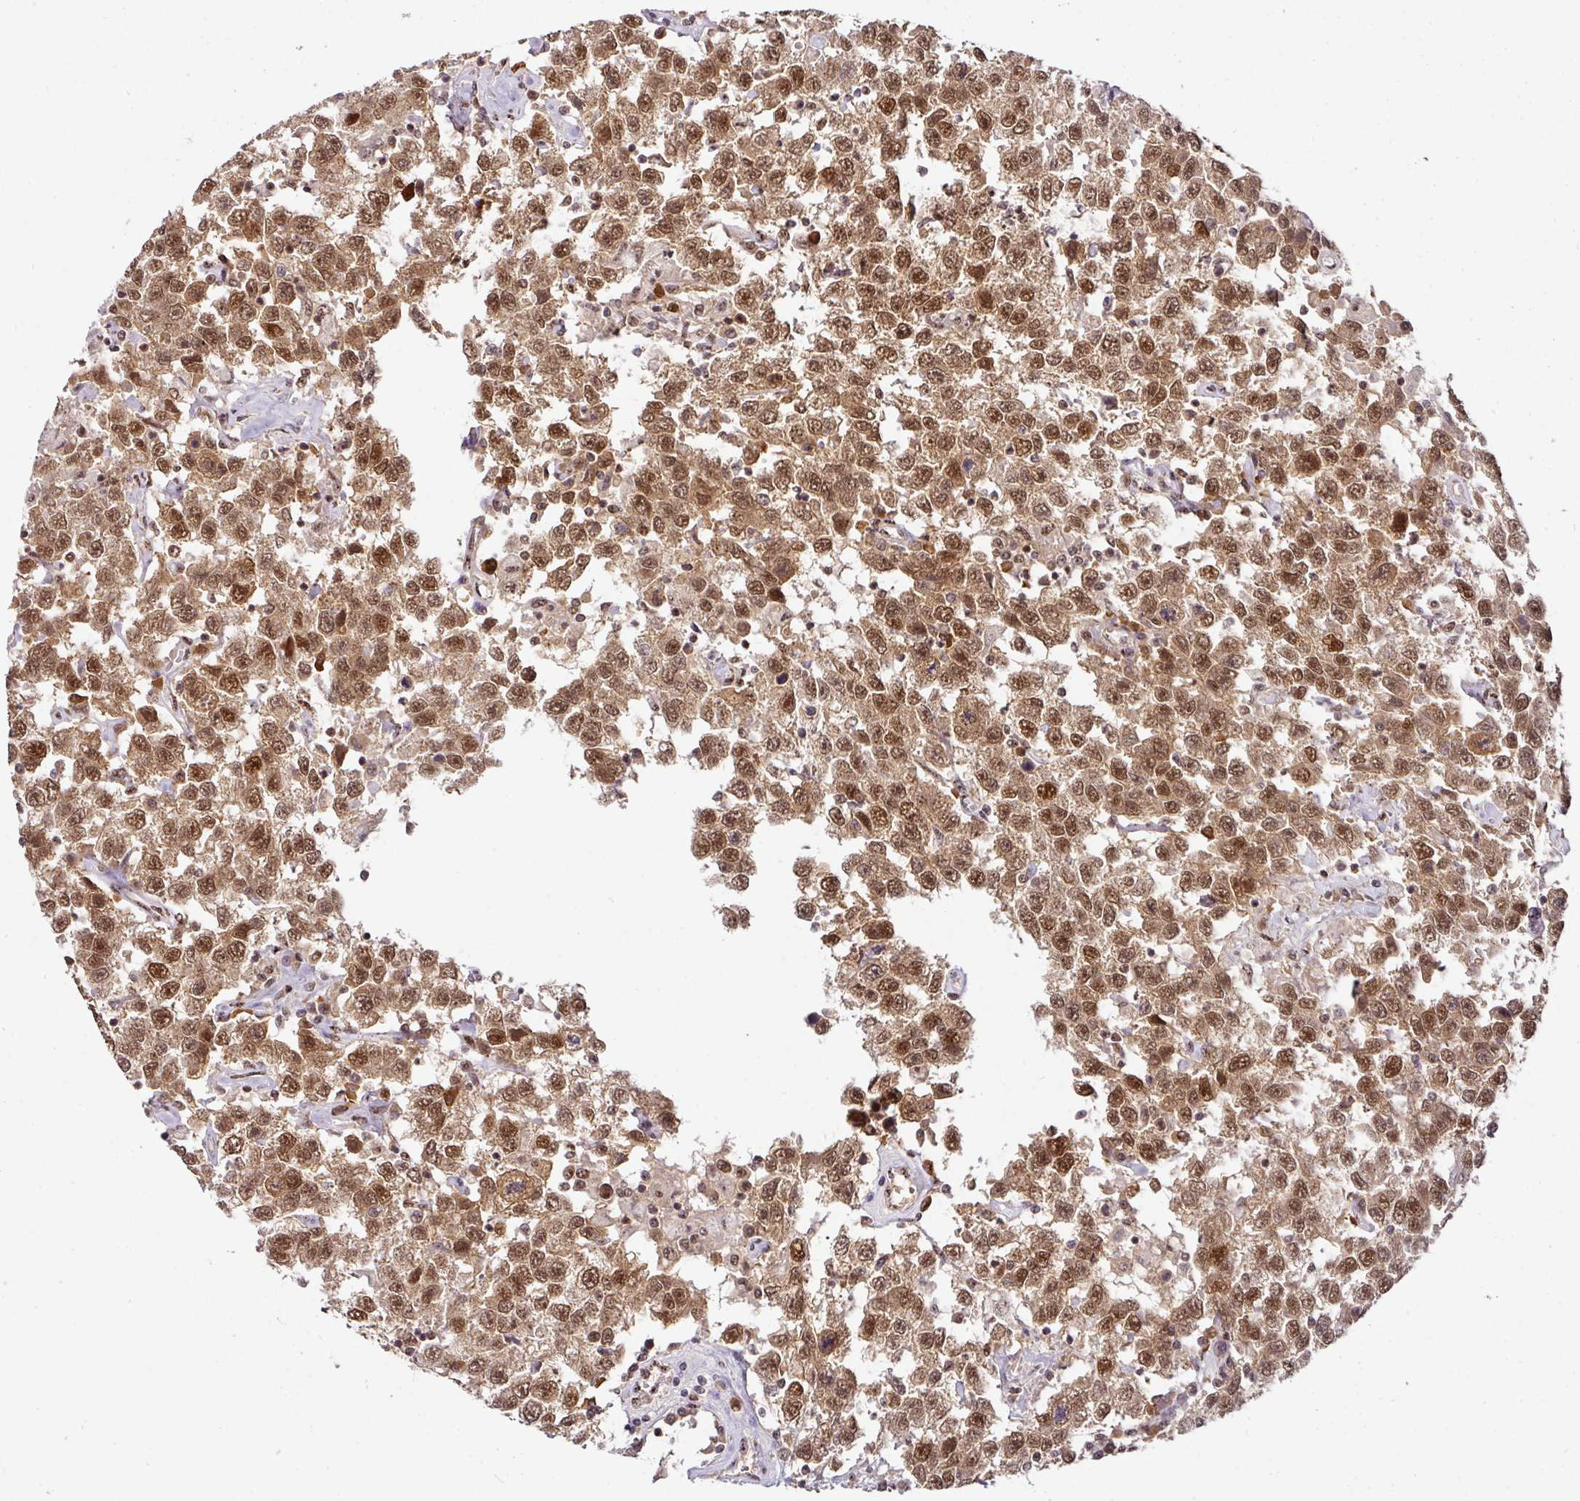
{"staining": {"intensity": "moderate", "quantity": ">75%", "location": "cytoplasmic/membranous,nuclear"}, "tissue": "testis cancer", "cell_type": "Tumor cells", "image_type": "cancer", "snomed": [{"axis": "morphology", "description": "Seminoma, NOS"}, {"axis": "topography", "description": "Testis"}], "caption": "Immunohistochemistry (DAB) staining of human seminoma (testis) exhibits moderate cytoplasmic/membranous and nuclear protein staining in about >75% of tumor cells. (Stains: DAB (3,3'-diaminobenzidine) in brown, nuclei in blue, Microscopy: brightfield microscopy at high magnification).", "gene": "RANBP9", "patient": {"sex": "male", "age": 41}}